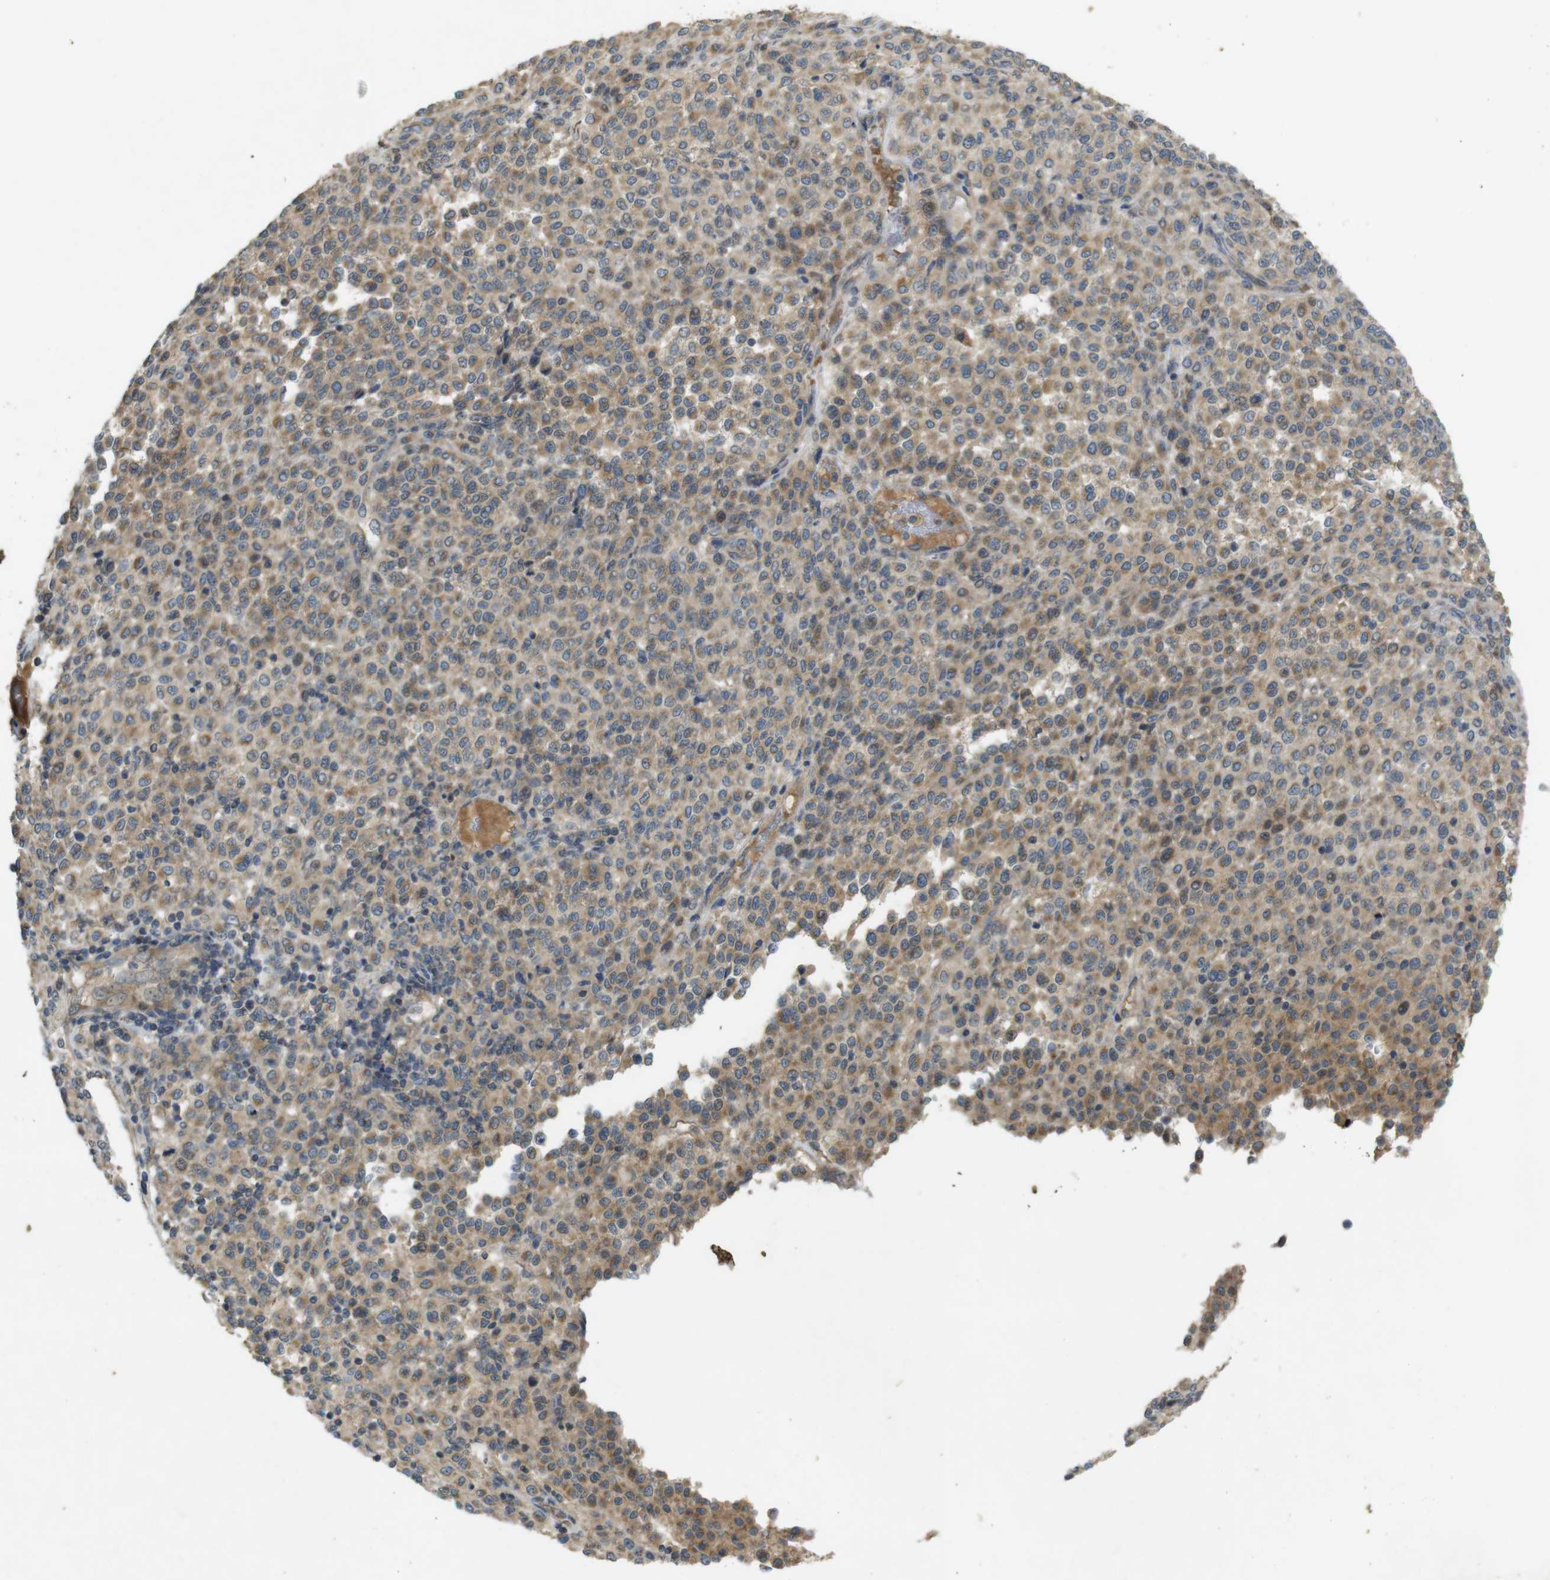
{"staining": {"intensity": "moderate", "quantity": ">75%", "location": "cytoplasmic/membranous"}, "tissue": "melanoma", "cell_type": "Tumor cells", "image_type": "cancer", "snomed": [{"axis": "morphology", "description": "Malignant melanoma, Metastatic site"}, {"axis": "topography", "description": "Pancreas"}], "caption": "Moderate cytoplasmic/membranous positivity is identified in approximately >75% of tumor cells in melanoma. The staining is performed using DAB (3,3'-diaminobenzidine) brown chromogen to label protein expression. The nuclei are counter-stained blue using hematoxylin.", "gene": "CLTC", "patient": {"sex": "female", "age": 30}}